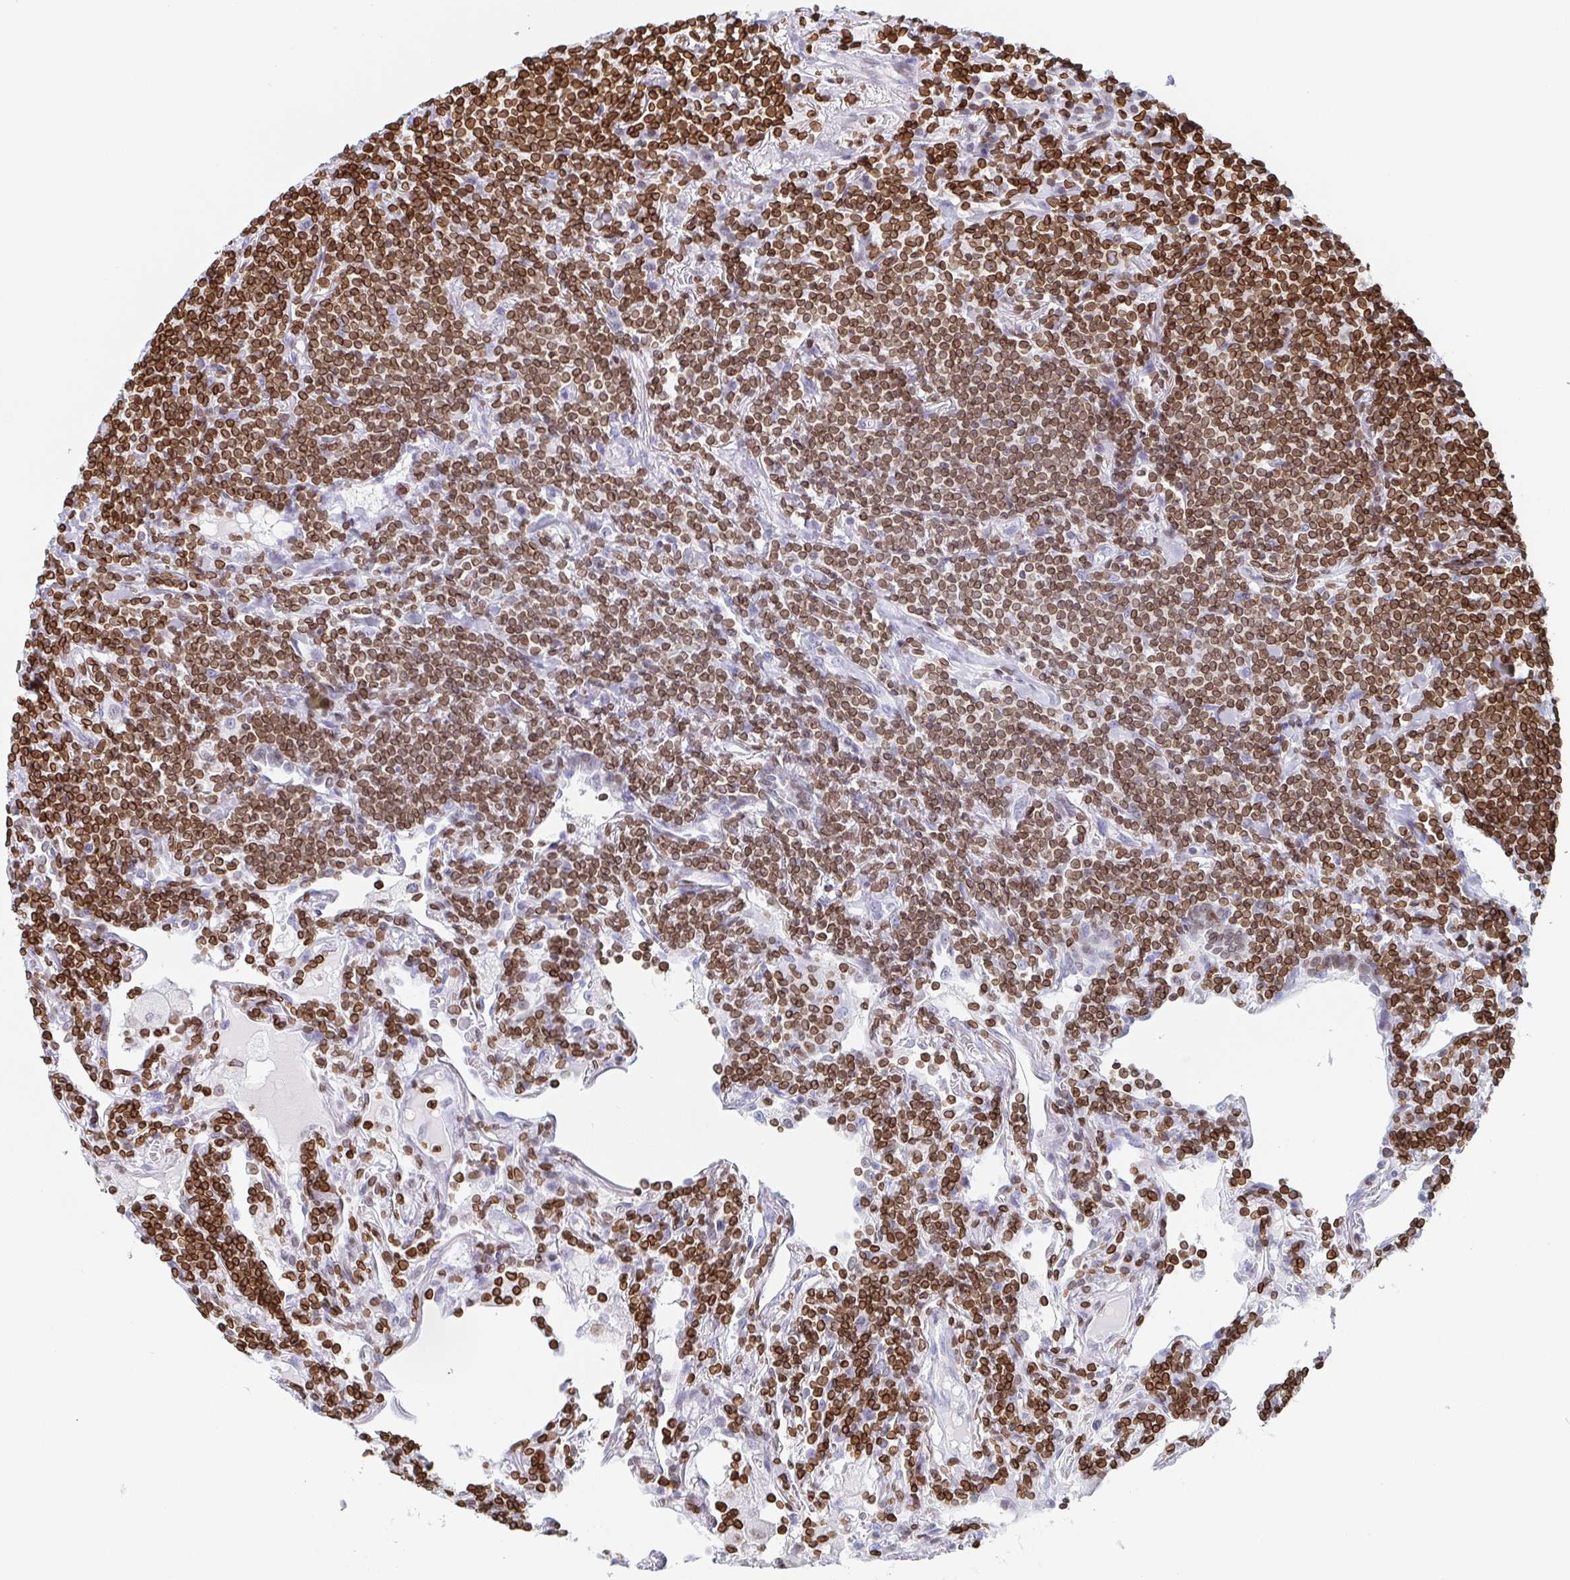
{"staining": {"intensity": "strong", "quantity": ">75%", "location": "cytoplasmic/membranous,nuclear"}, "tissue": "lymphoma", "cell_type": "Tumor cells", "image_type": "cancer", "snomed": [{"axis": "morphology", "description": "Malignant lymphoma, non-Hodgkin's type, Low grade"}, {"axis": "topography", "description": "Lung"}], "caption": "High-power microscopy captured an IHC image of lymphoma, revealing strong cytoplasmic/membranous and nuclear expression in about >75% of tumor cells.", "gene": "BTBD7", "patient": {"sex": "female", "age": 71}}